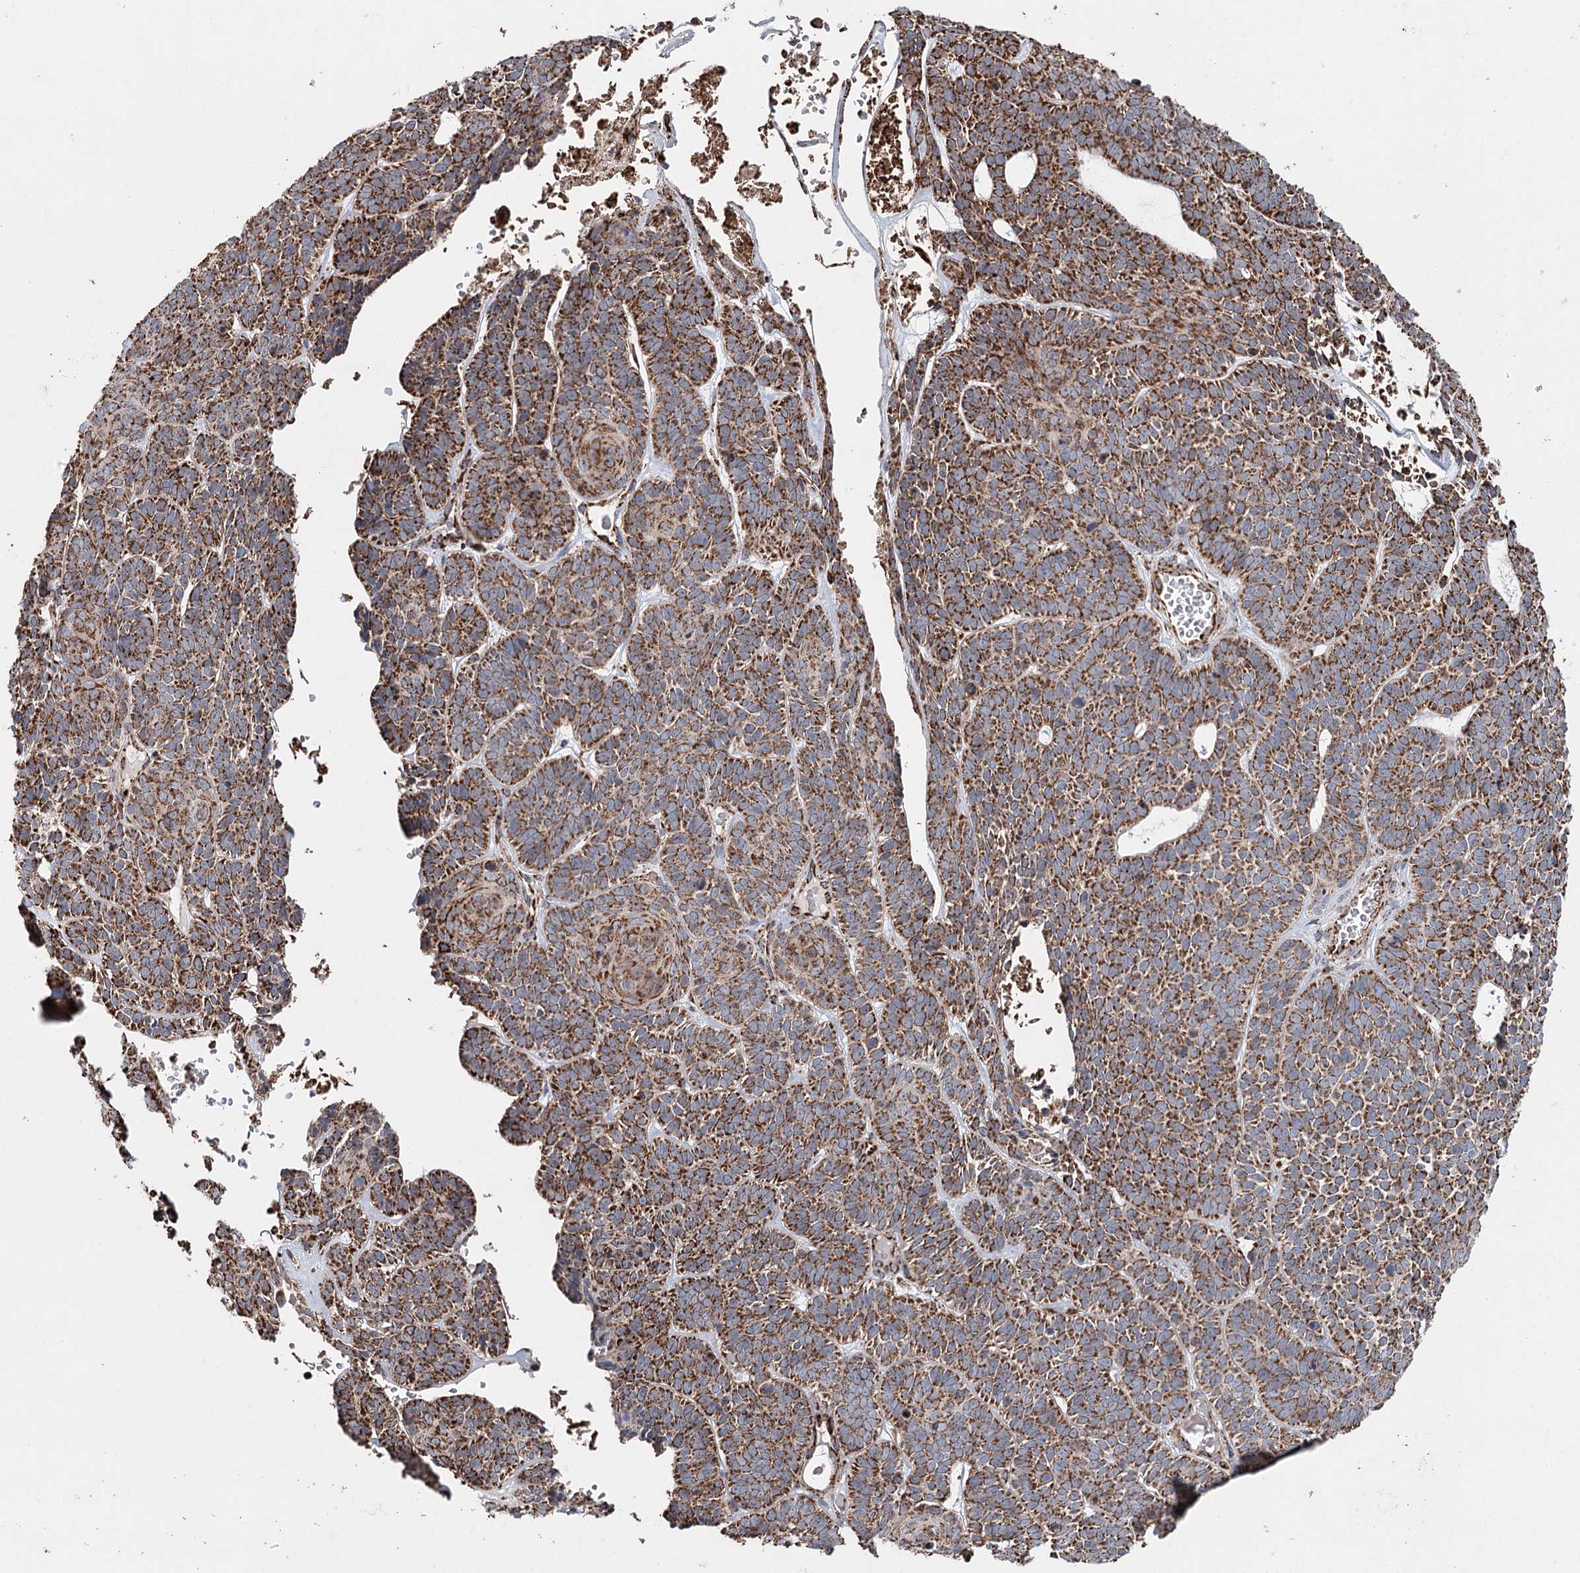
{"staining": {"intensity": "moderate", "quantity": ">75%", "location": "cytoplasmic/membranous"}, "tissue": "skin cancer", "cell_type": "Tumor cells", "image_type": "cancer", "snomed": [{"axis": "morphology", "description": "Basal cell carcinoma"}, {"axis": "topography", "description": "Skin"}], "caption": "Basal cell carcinoma (skin) stained with IHC displays moderate cytoplasmic/membranous positivity in approximately >75% of tumor cells.", "gene": "APH1A", "patient": {"sex": "male", "age": 85}}